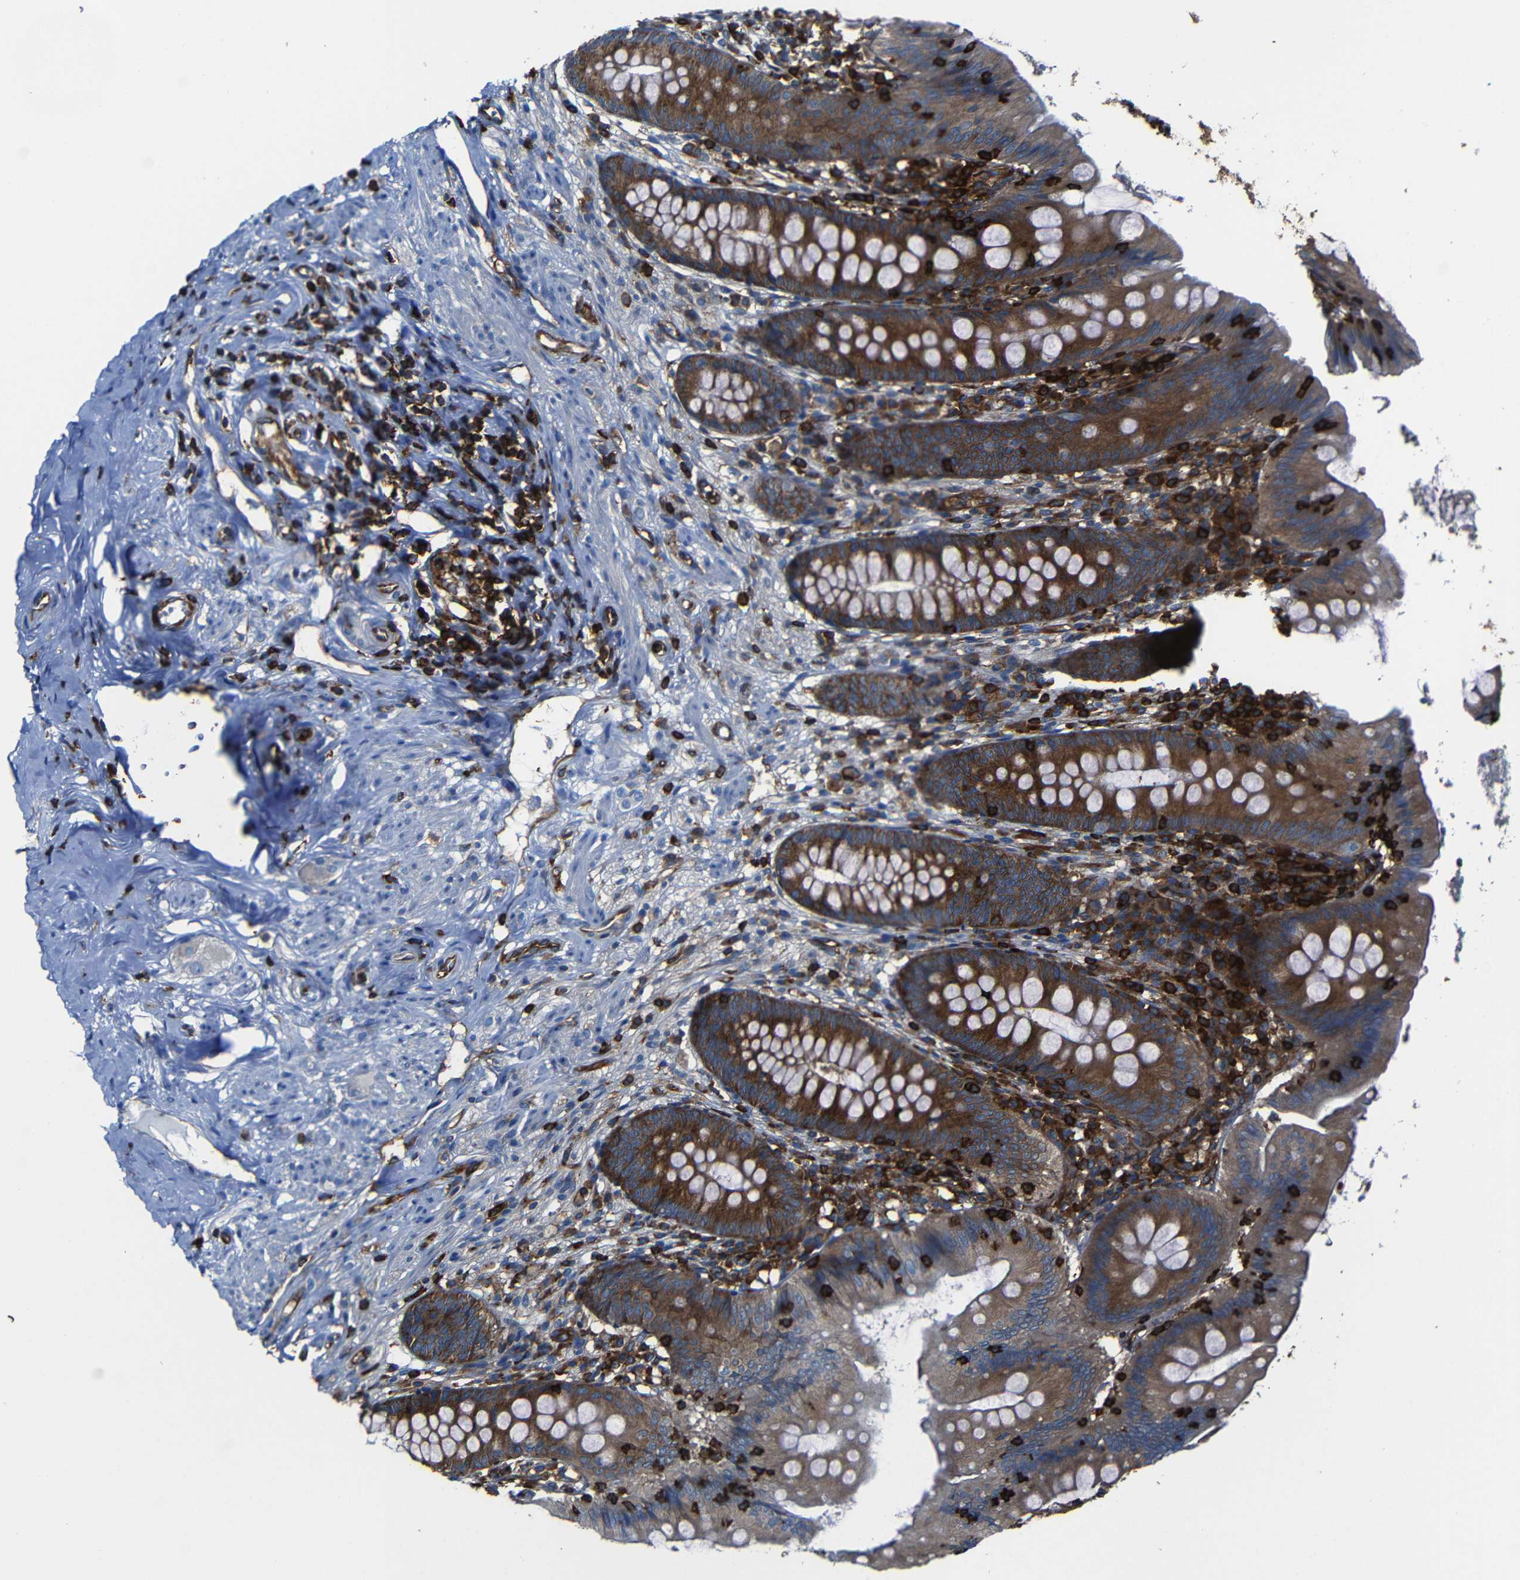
{"staining": {"intensity": "strong", "quantity": ">75%", "location": "cytoplasmic/membranous"}, "tissue": "appendix", "cell_type": "Glandular cells", "image_type": "normal", "snomed": [{"axis": "morphology", "description": "Normal tissue, NOS"}, {"axis": "topography", "description": "Appendix"}], "caption": "A brown stain highlights strong cytoplasmic/membranous staining of a protein in glandular cells of unremarkable human appendix.", "gene": "ARHGEF1", "patient": {"sex": "male", "age": 56}}